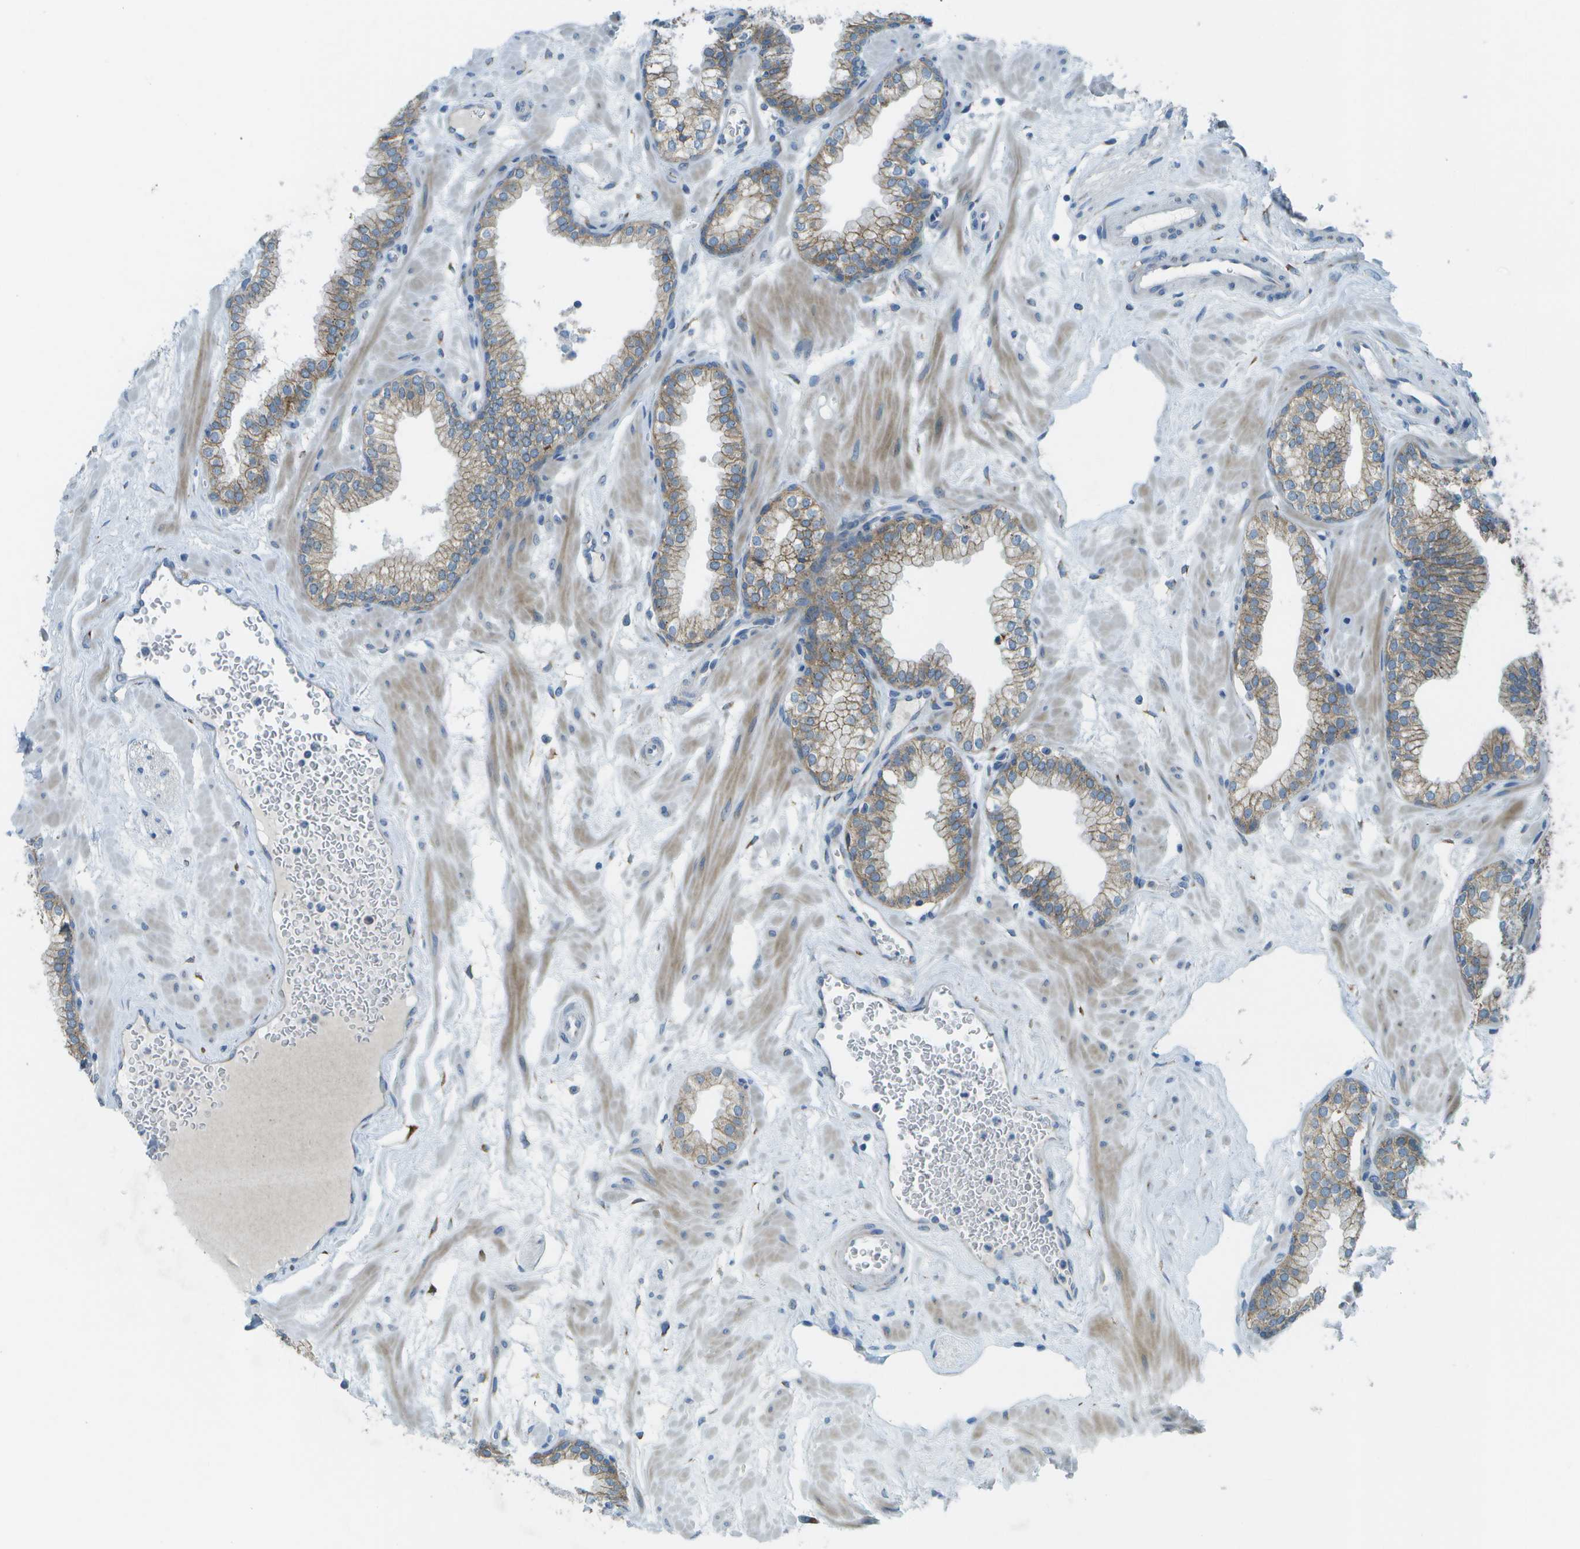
{"staining": {"intensity": "moderate", "quantity": ">75%", "location": "cytoplasmic/membranous"}, "tissue": "prostate", "cell_type": "Glandular cells", "image_type": "normal", "snomed": [{"axis": "morphology", "description": "Normal tissue, NOS"}, {"axis": "morphology", "description": "Urothelial carcinoma, Low grade"}, {"axis": "topography", "description": "Urinary bladder"}, {"axis": "topography", "description": "Prostate"}], "caption": "Immunohistochemical staining of unremarkable prostate exhibits >75% levels of moderate cytoplasmic/membranous protein staining in about >75% of glandular cells.", "gene": "KCTD3", "patient": {"sex": "male", "age": 60}}